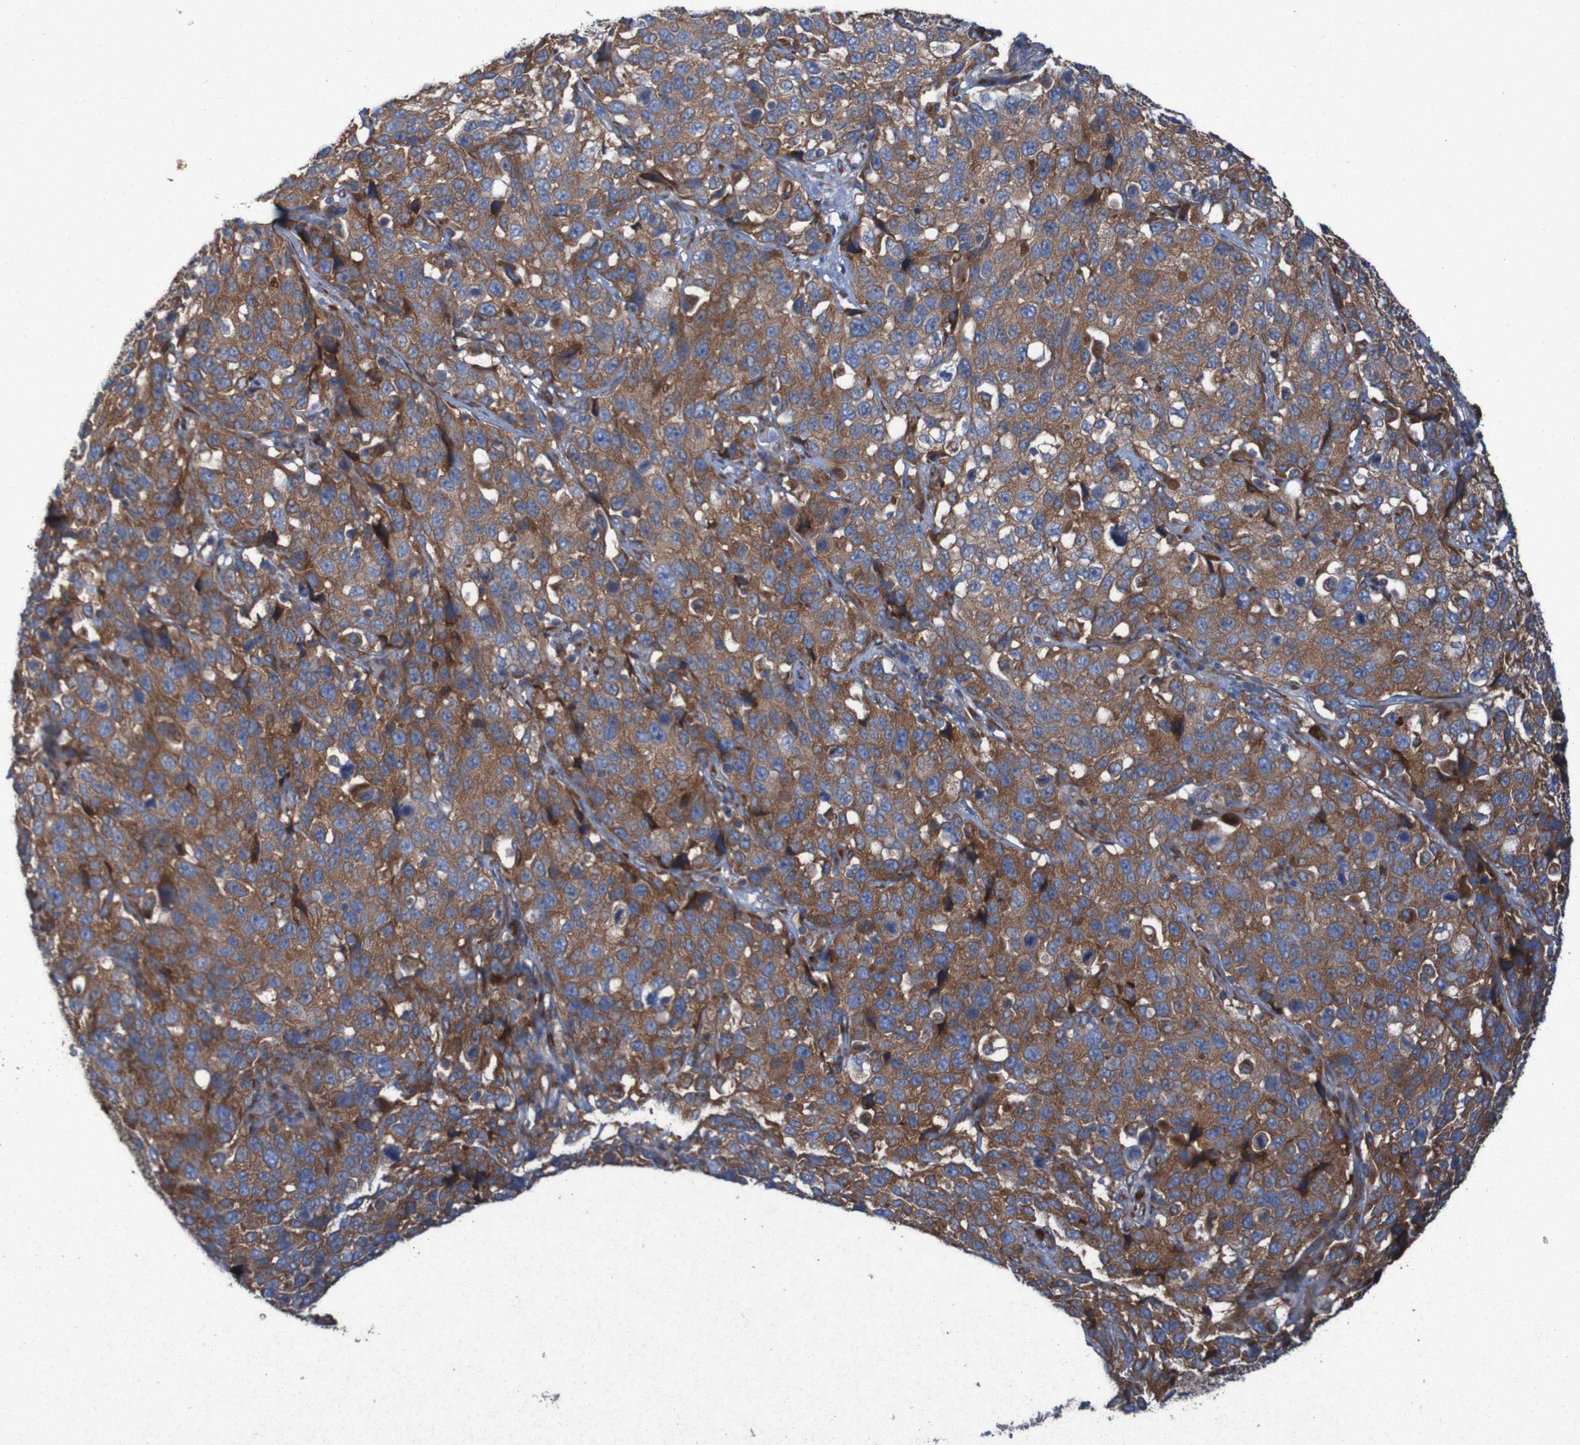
{"staining": {"intensity": "strong", "quantity": ">75%", "location": "cytoplasmic/membranous"}, "tissue": "stomach cancer", "cell_type": "Tumor cells", "image_type": "cancer", "snomed": [{"axis": "morphology", "description": "Normal tissue, NOS"}, {"axis": "morphology", "description": "Adenocarcinoma, NOS"}, {"axis": "topography", "description": "Stomach"}], "caption": "A photomicrograph showing strong cytoplasmic/membranous expression in about >75% of tumor cells in stomach adenocarcinoma, as visualized by brown immunohistochemical staining.", "gene": "RPL10", "patient": {"sex": "male", "age": 48}}